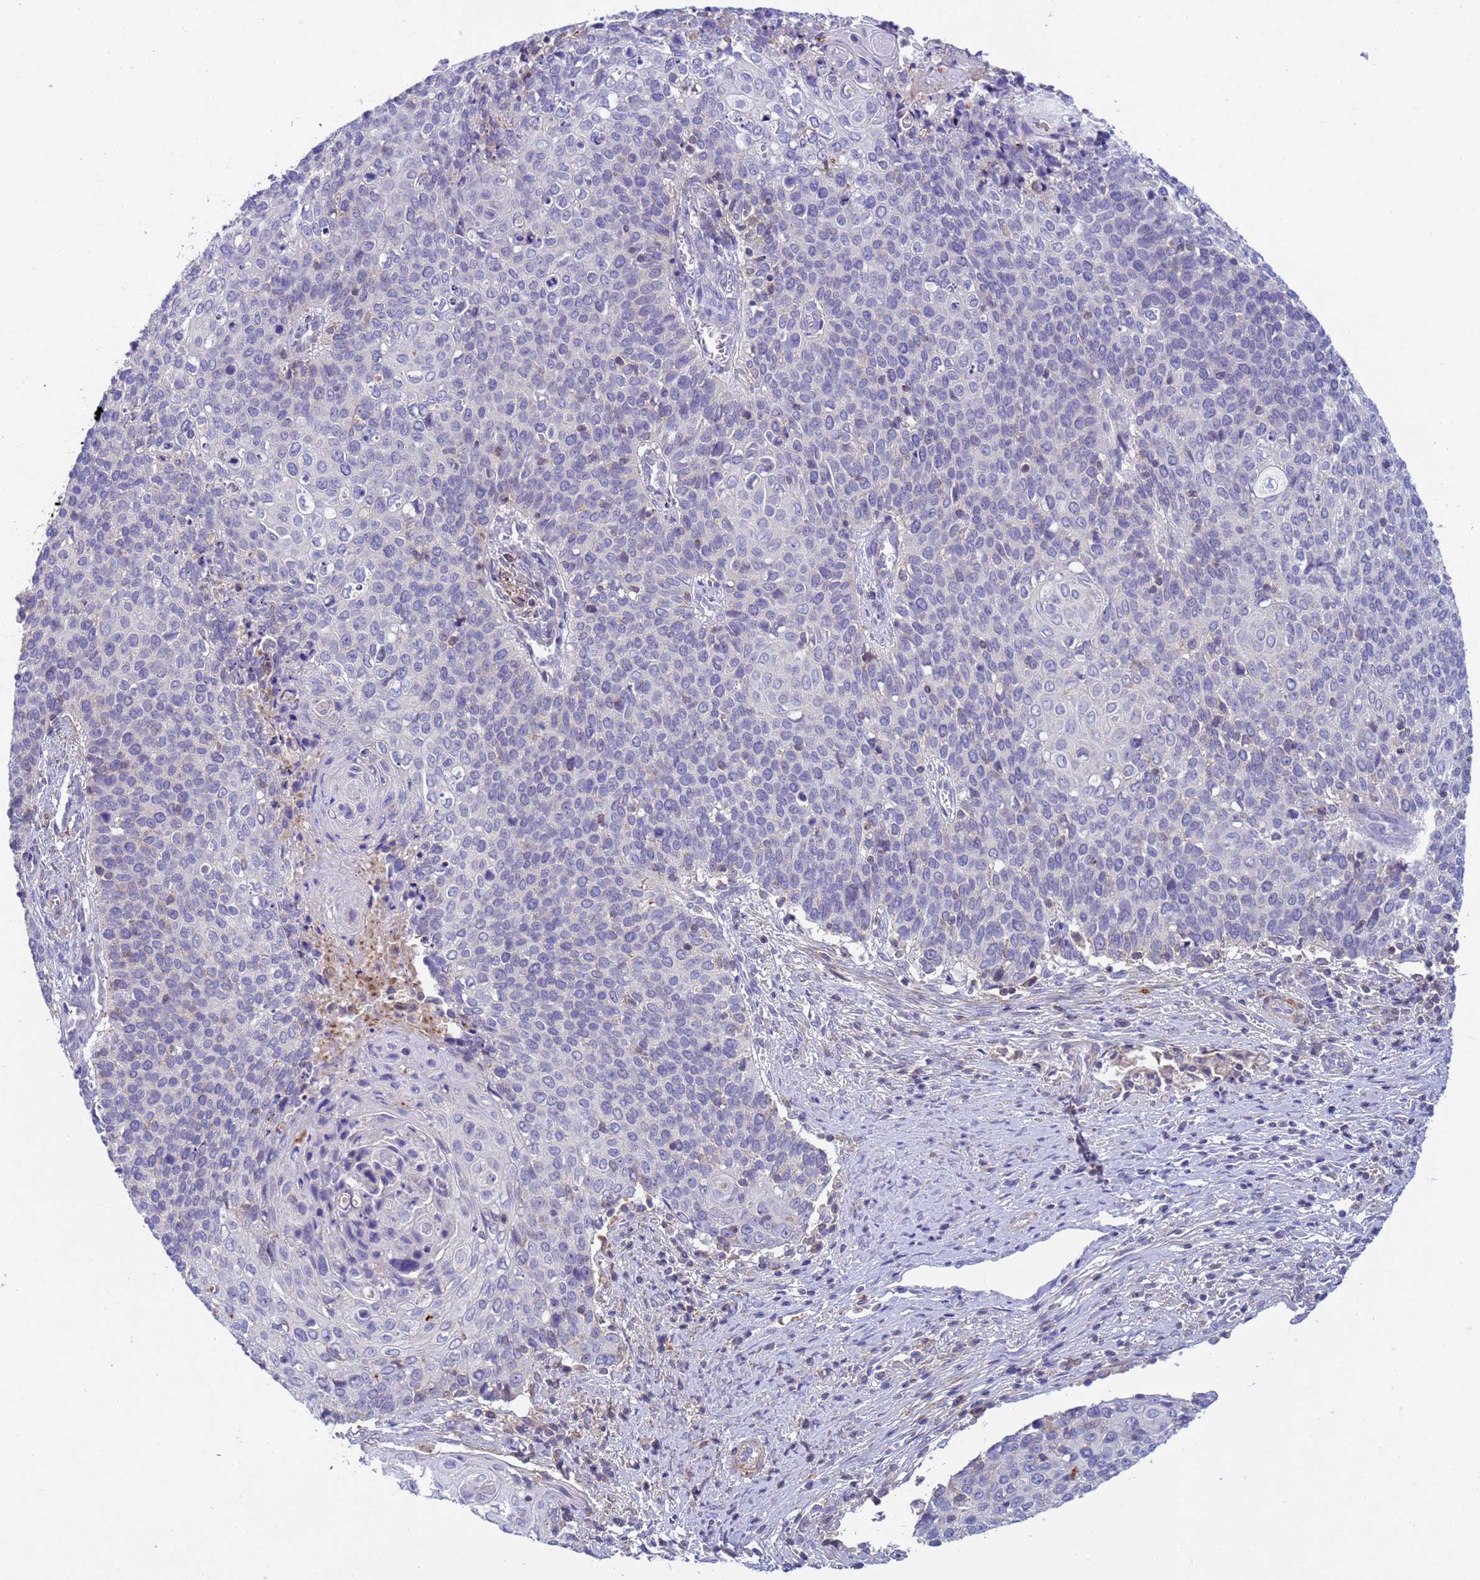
{"staining": {"intensity": "negative", "quantity": "none", "location": "none"}, "tissue": "cervical cancer", "cell_type": "Tumor cells", "image_type": "cancer", "snomed": [{"axis": "morphology", "description": "Squamous cell carcinoma, NOS"}, {"axis": "topography", "description": "Cervix"}], "caption": "Immunohistochemical staining of cervical cancer shows no significant expression in tumor cells.", "gene": "KLHL13", "patient": {"sex": "female", "age": 39}}